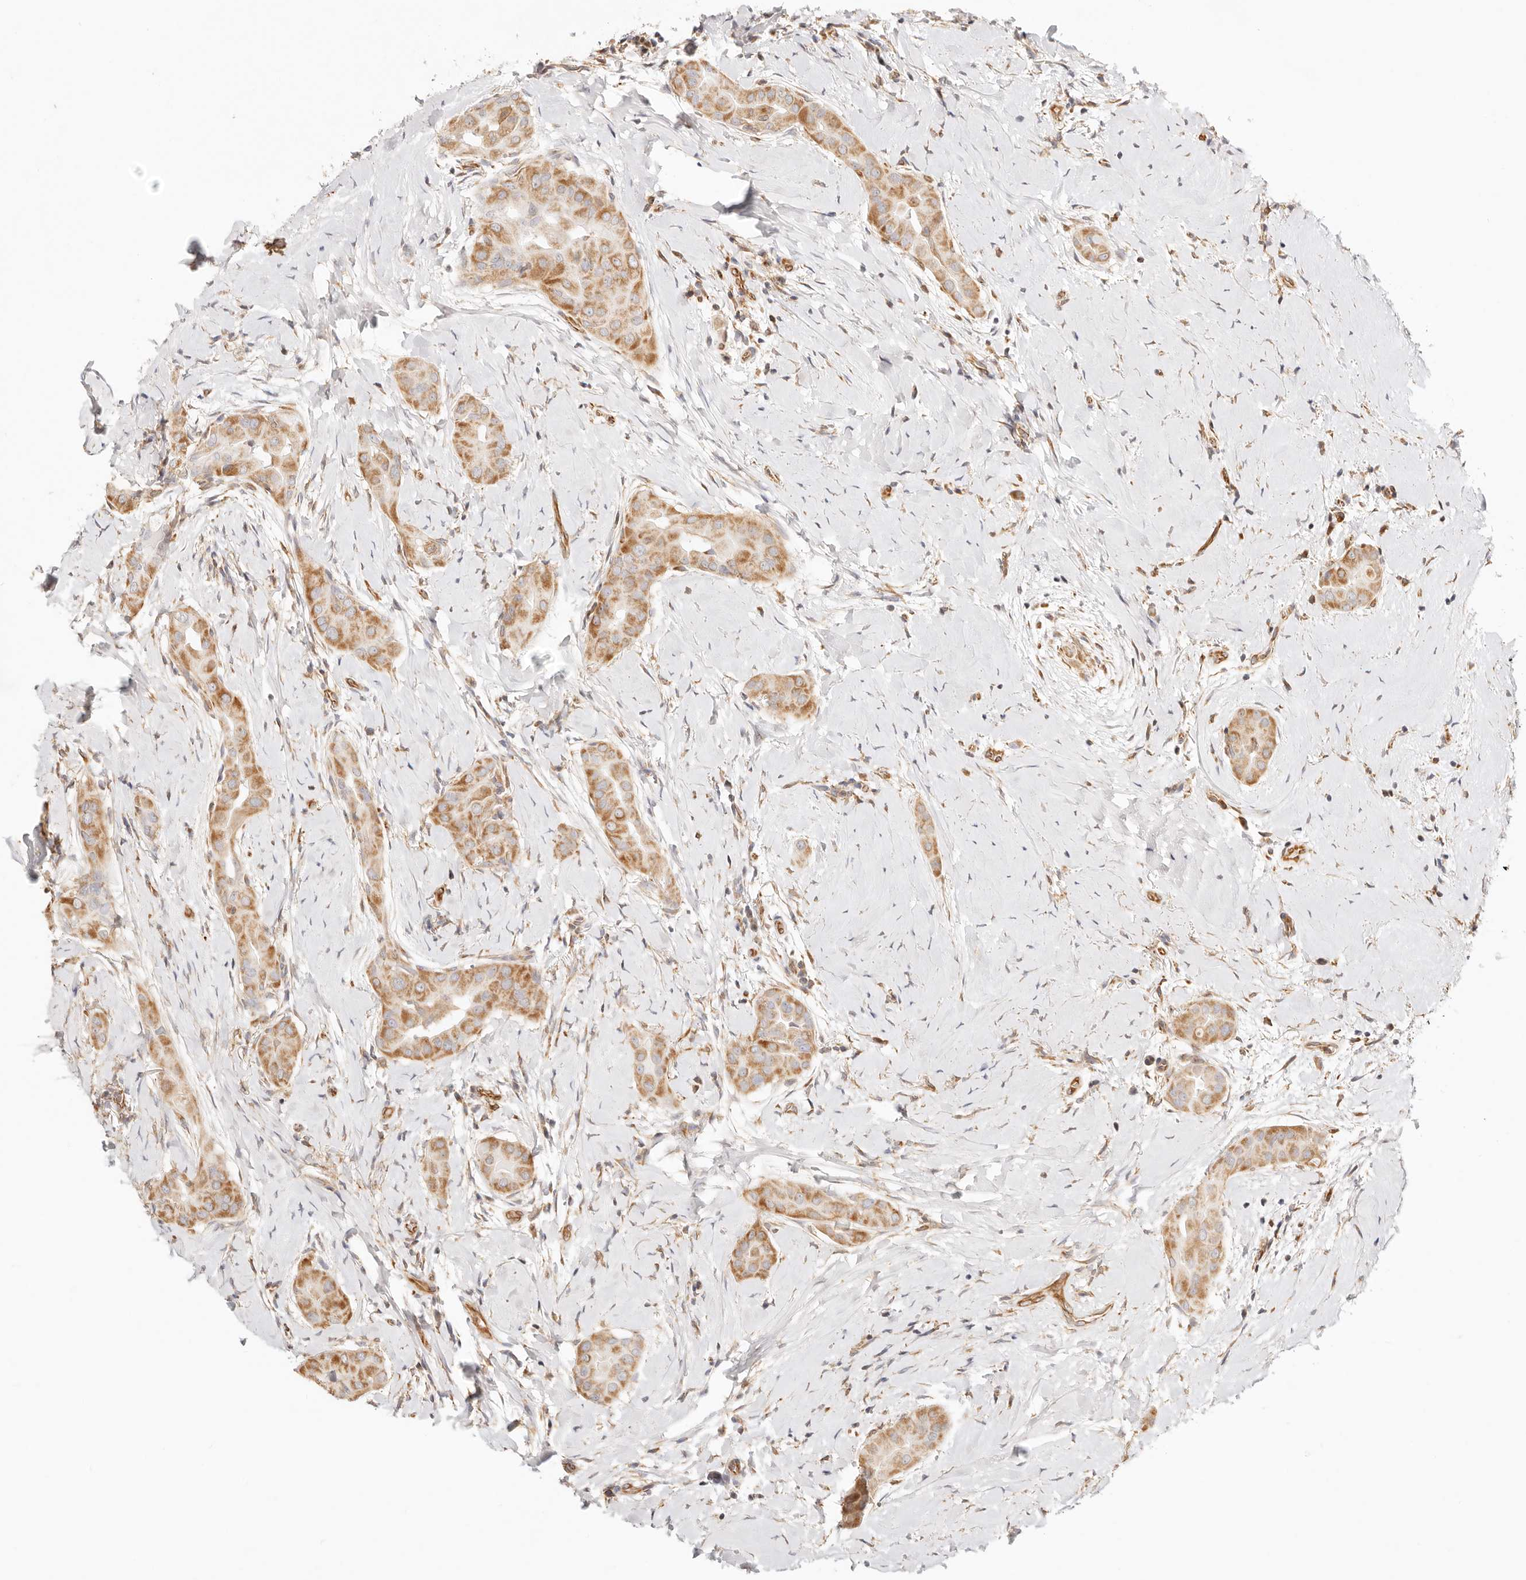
{"staining": {"intensity": "moderate", "quantity": ">75%", "location": "cytoplasmic/membranous"}, "tissue": "thyroid cancer", "cell_type": "Tumor cells", "image_type": "cancer", "snomed": [{"axis": "morphology", "description": "Papillary adenocarcinoma, NOS"}, {"axis": "topography", "description": "Thyroid gland"}], "caption": "Immunohistochemistry (IHC) micrograph of neoplastic tissue: human thyroid papillary adenocarcinoma stained using immunohistochemistry (IHC) reveals medium levels of moderate protein expression localized specifically in the cytoplasmic/membranous of tumor cells, appearing as a cytoplasmic/membranous brown color.", "gene": "ZC3H11A", "patient": {"sex": "male", "age": 33}}